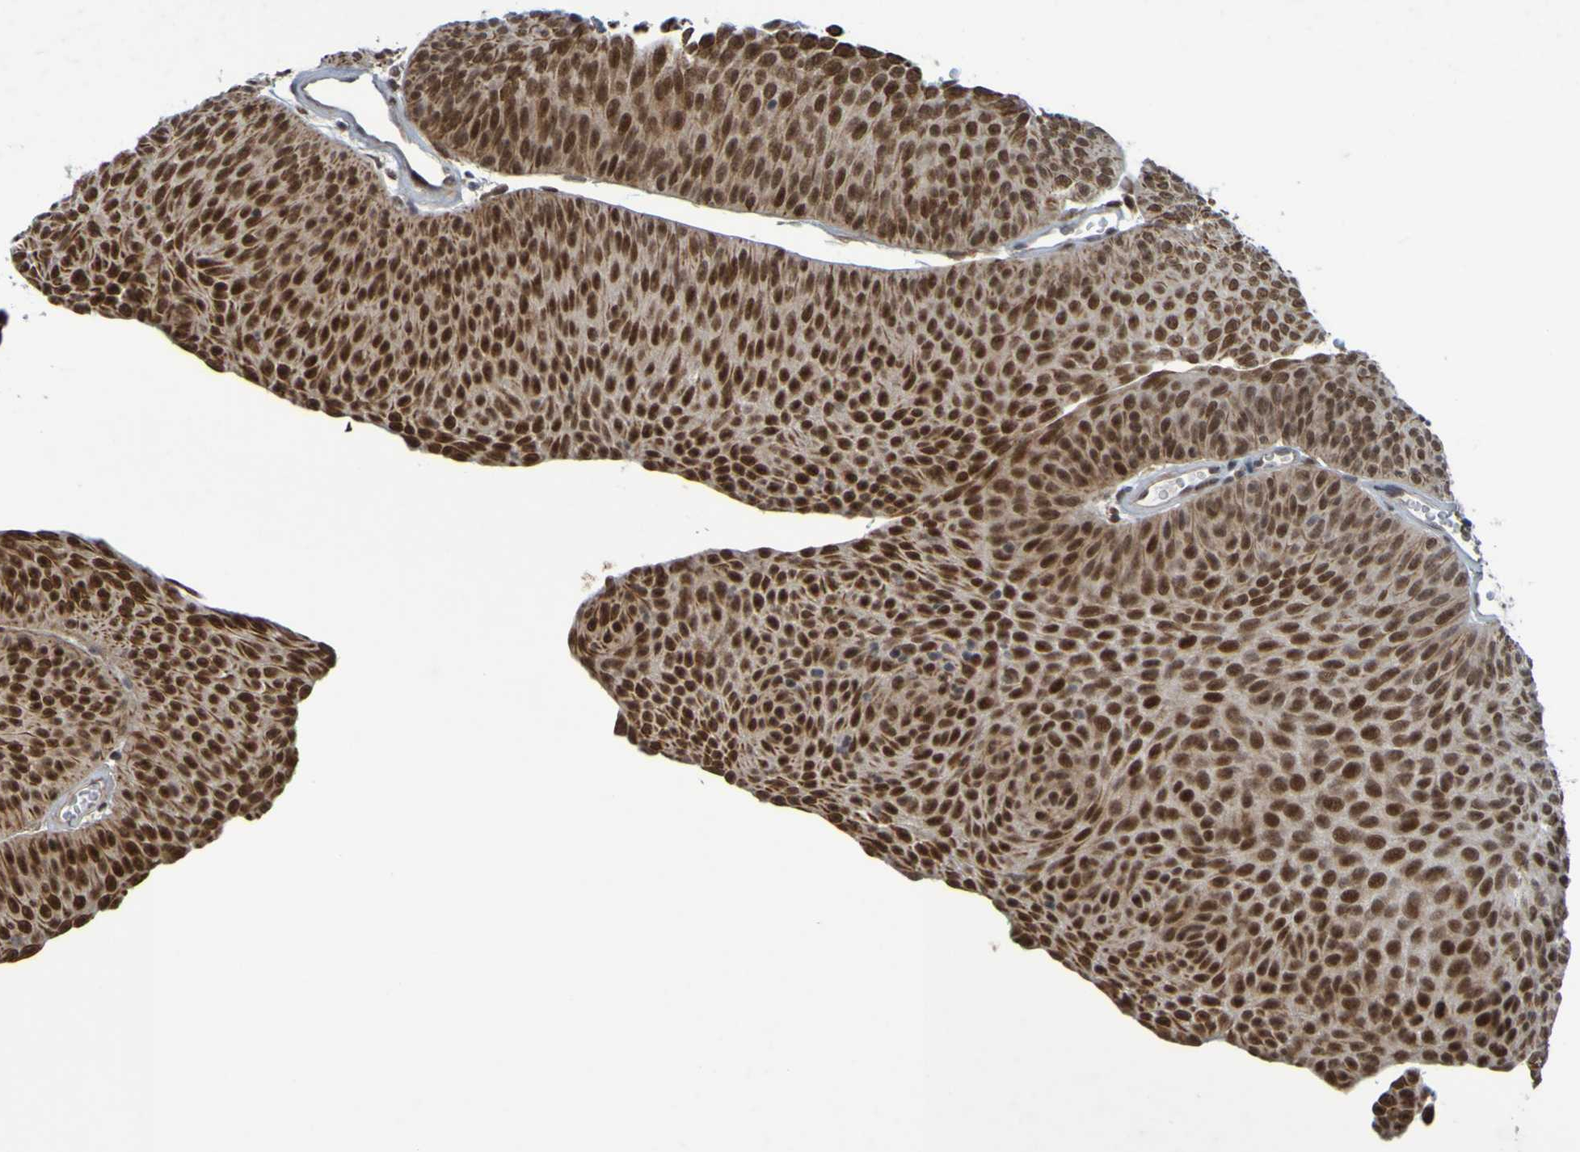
{"staining": {"intensity": "strong", "quantity": ">75%", "location": "cytoplasmic/membranous,nuclear"}, "tissue": "urothelial cancer", "cell_type": "Tumor cells", "image_type": "cancer", "snomed": [{"axis": "morphology", "description": "Urothelial carcinoma, Low grade"}, {"axis": "topography", "description": "Urinary bladder"}], "caption": "Immunohistochemistry photomicrograph of human urothelial cancer stained for a protein (brown), which displays high levels of strong cytoplasmic/membranous and nuclear expression in about >75% of tumor cells.", "gene": "MCPH1", "patient": {"sex": "female", "age": 60}}